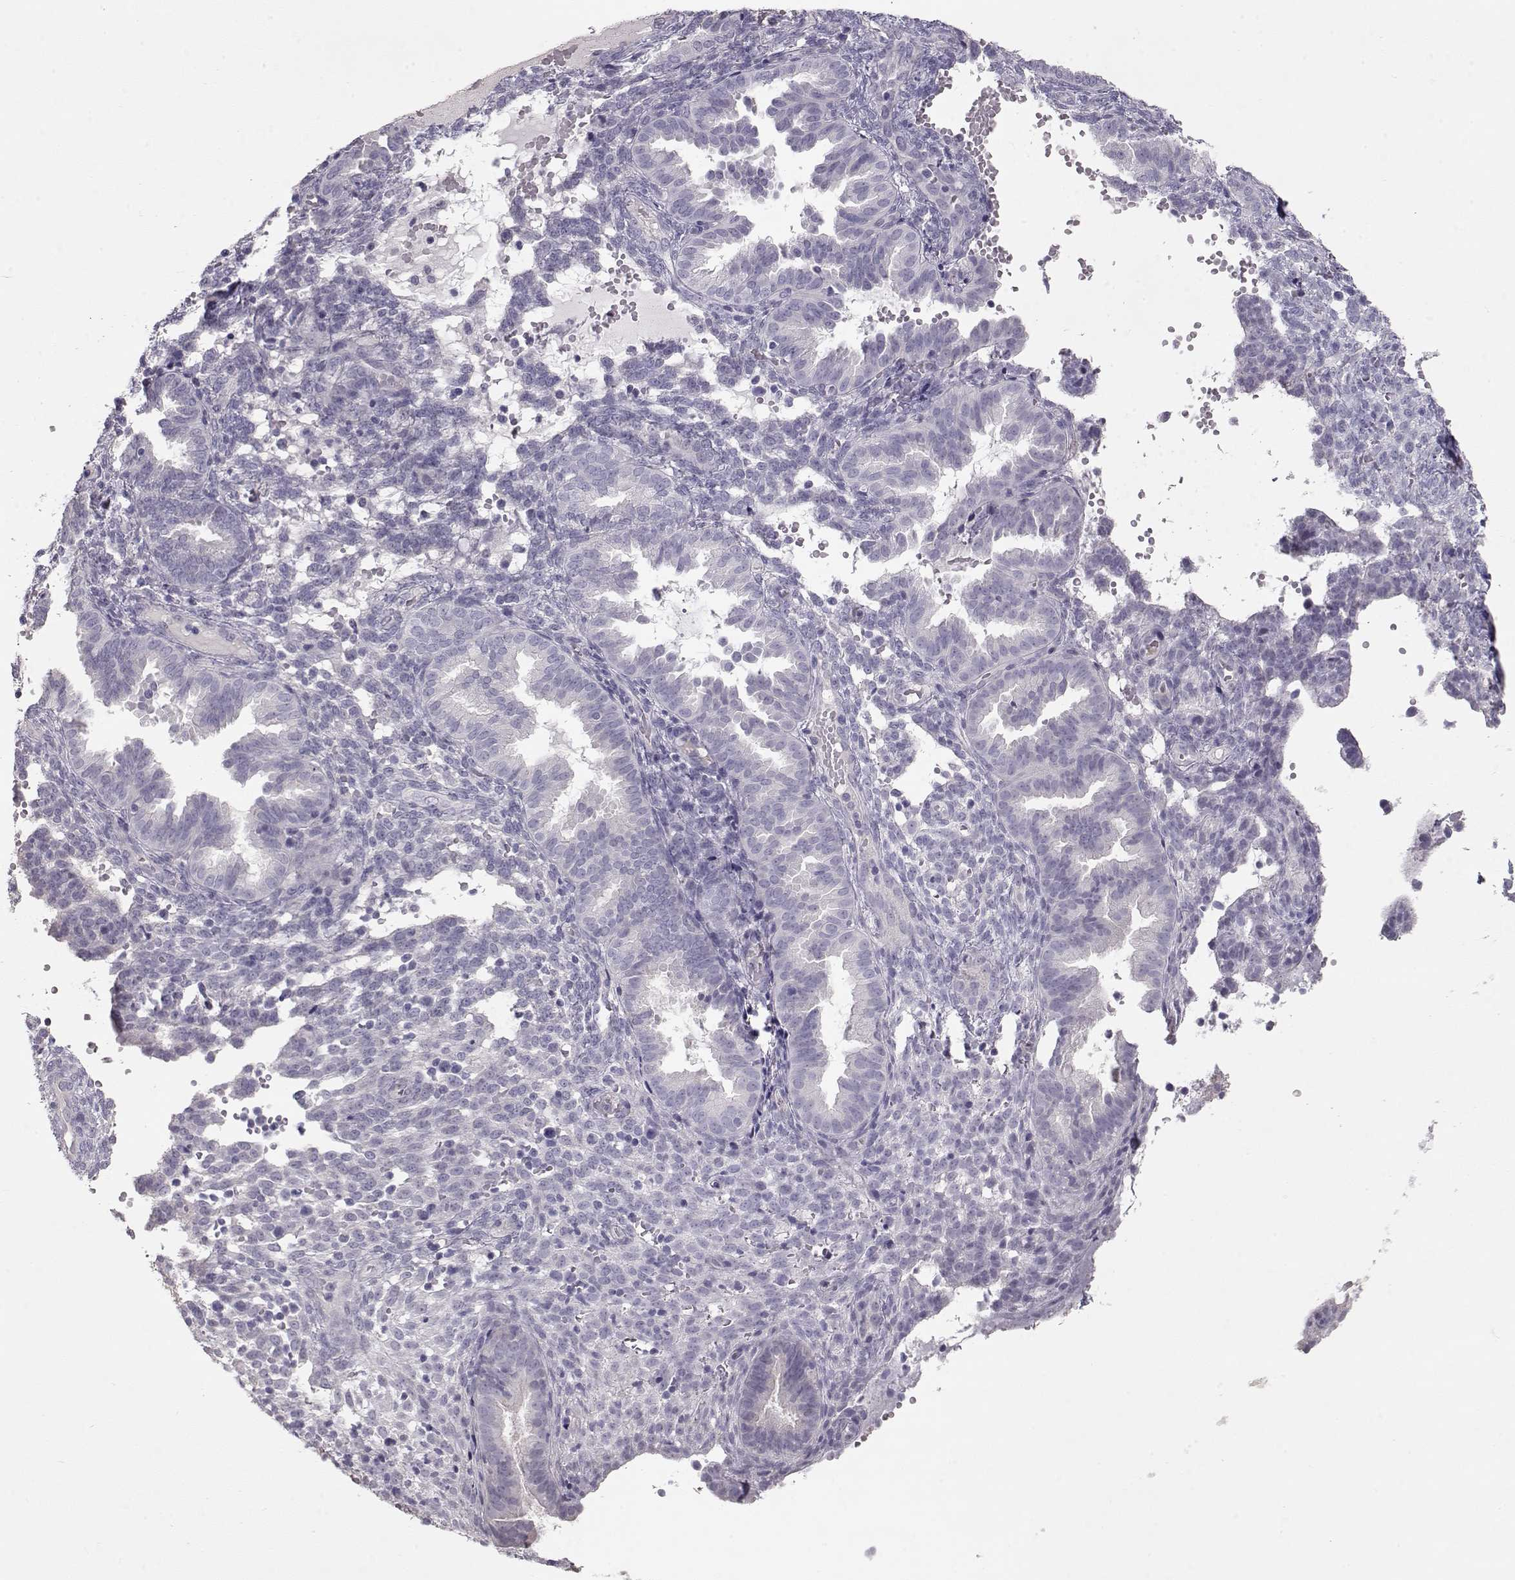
{"staining": {"intensity": "negative", "quantity": "none", "location": "none"}, "tissue": "endometrium", "cell_type": "Cells in endometrial stroma", "image_type": "normal", "snomed": [{"axis": "morphology", "description": "Normal tissue, NOS"}, {"axis": "topography", "description": "Endometrium"}], "caption": "Immunohistochemistry (IHC) photomicrograph of unremarkable endometrium: endometrium stained with DAB reveals no significant protein expression in cells in endometrial stroma. (Stains: DAB immunohistochemistry with hematoxylin counter stain, Microscopy: brightfield microscopy at high magnification).", "gene": "SLC18A1", "patient": {"sex": "female", "age": 42}}